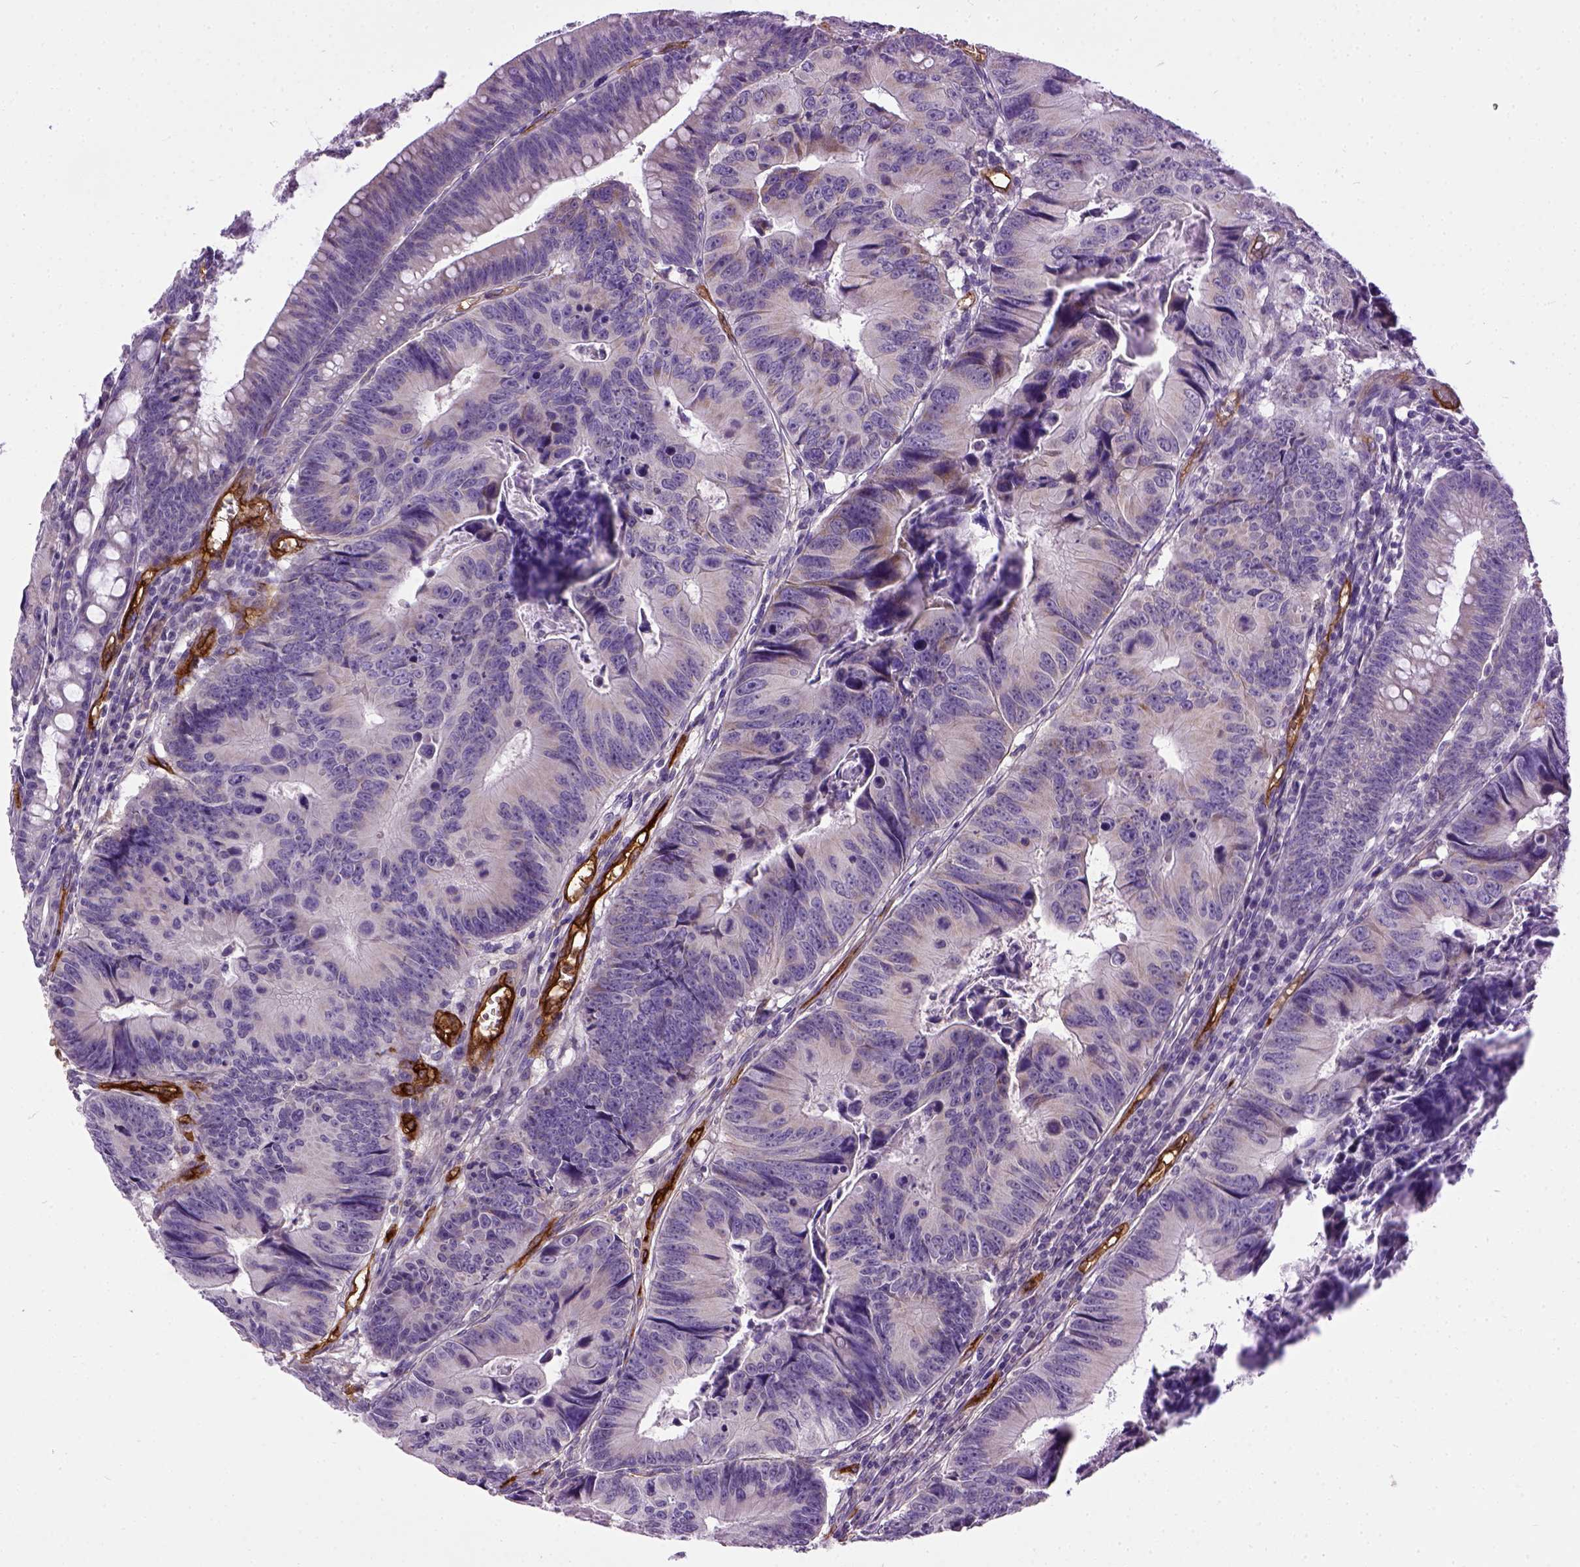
{"staining": {"intensity": "weak", "quantity": "<25%", "location": "cytoplasmic/membranous"}, "tissue": "colorectal cancer", "cell_type": "Tumor cells", "image_type": "cancer", "snomed": [{"axis": "morphology", "description": "Adenocarcinoma, NOS"}, {"axis": "topography", "description": "Colon"}], "caption": "IHC histopathology image of neoplastic tissue: colorectal cancer stained with DAB displays no significant protein expression in tumor cells.", "gene": "ENG", "patient": {"sex": "female", "age": 87}}